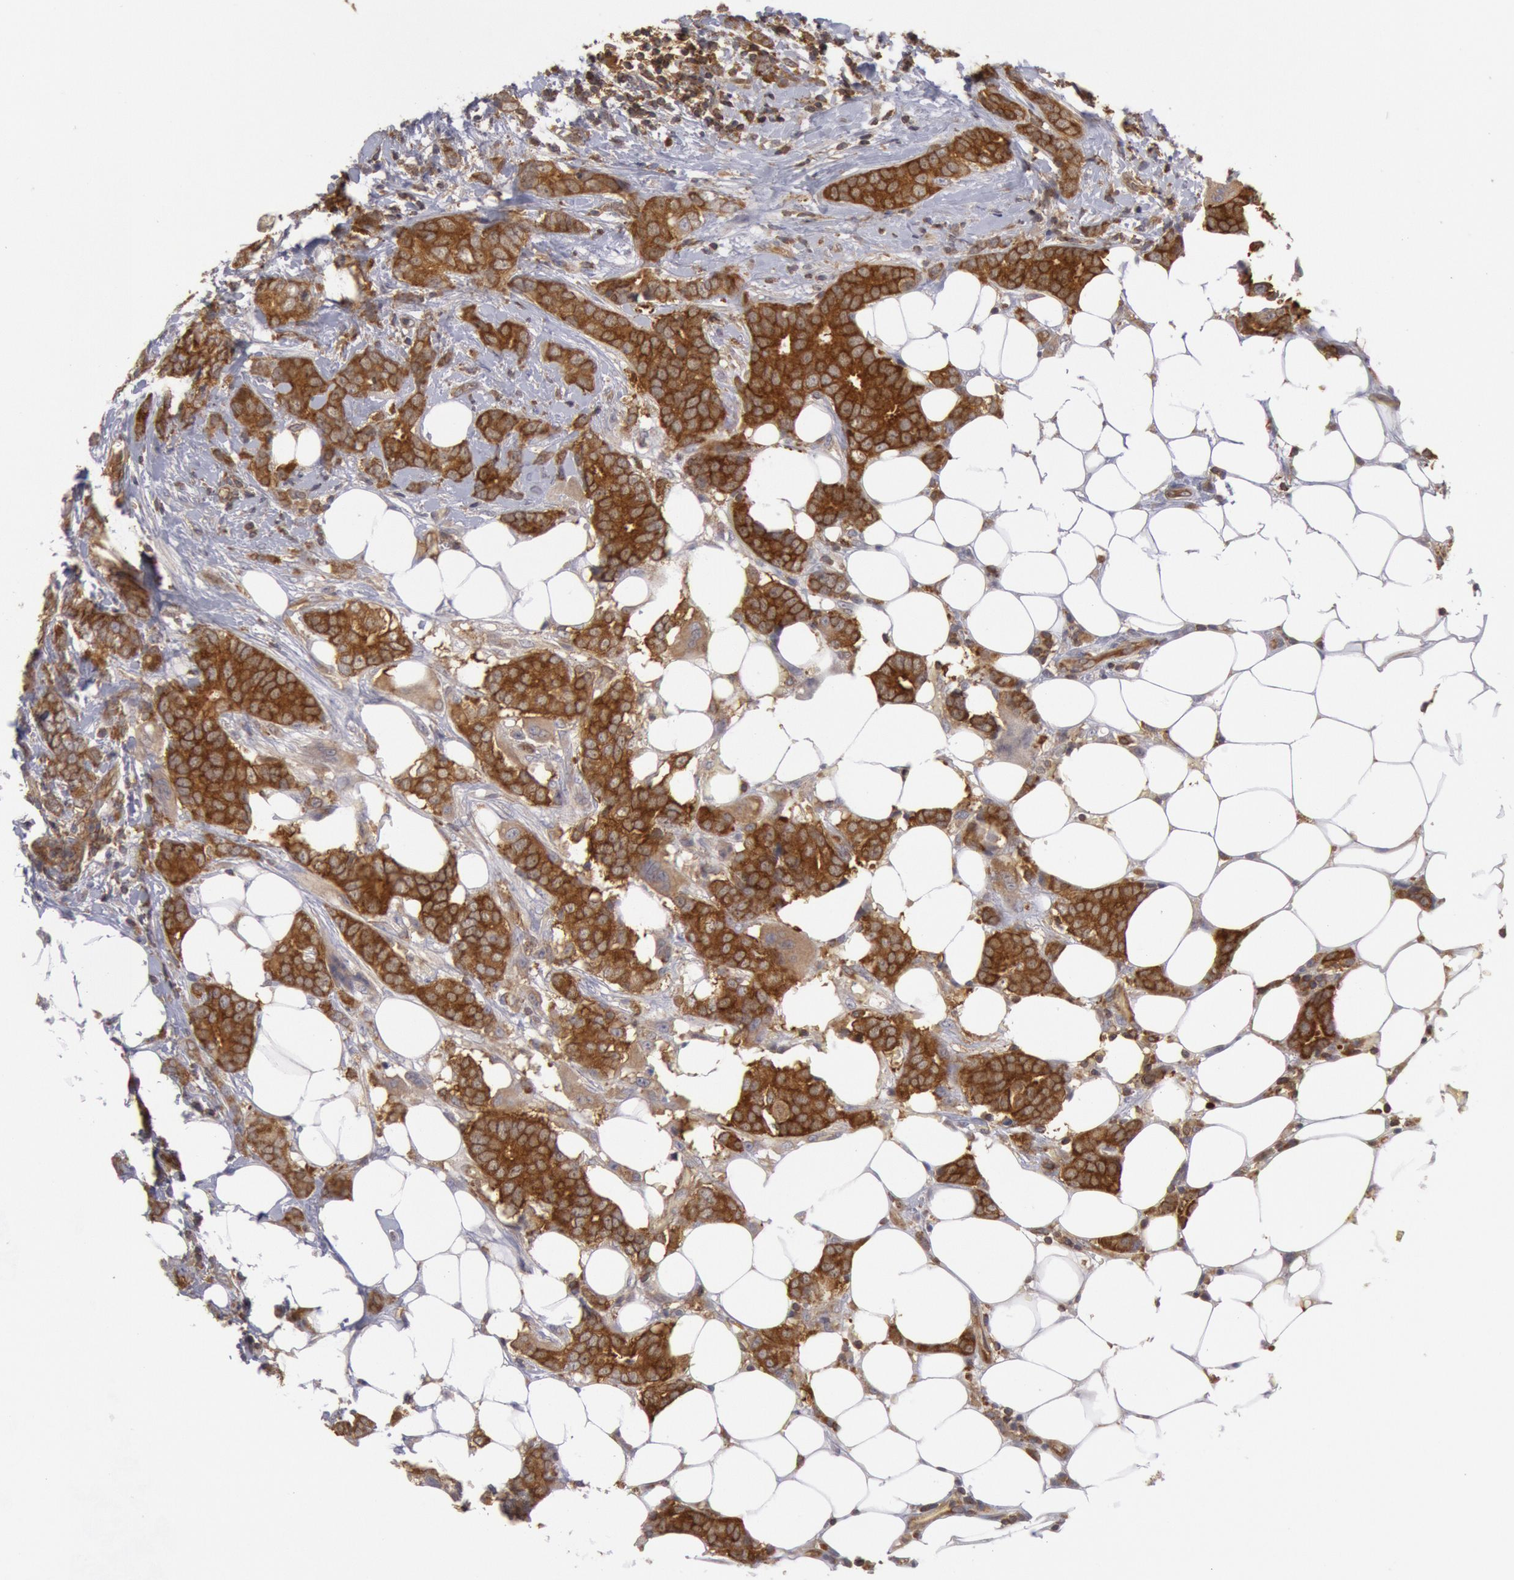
{"staining": {"intensity": "strong", "quantity": ">75%", "location": "cytoplasmic/membranous"}, "tissue": "breast cancer", "cell_type": "Tumor cells", "image_type": "cancer", "snomed": [{"axis": "morphology", "description": "Duct carcinoma"}, {"axis": "topography", "description": "Breast"}], "caption": "High-power microscopy captured an immunohistochemistry (IHC) photomicrograph of breast cancer (intraductal carcinoma), revealing strong cytoplasmic/membranous expression in approximately >75% of tumor cells.", "gene": "IKBKB", "patient": {"sex": "female", "age": 53}}